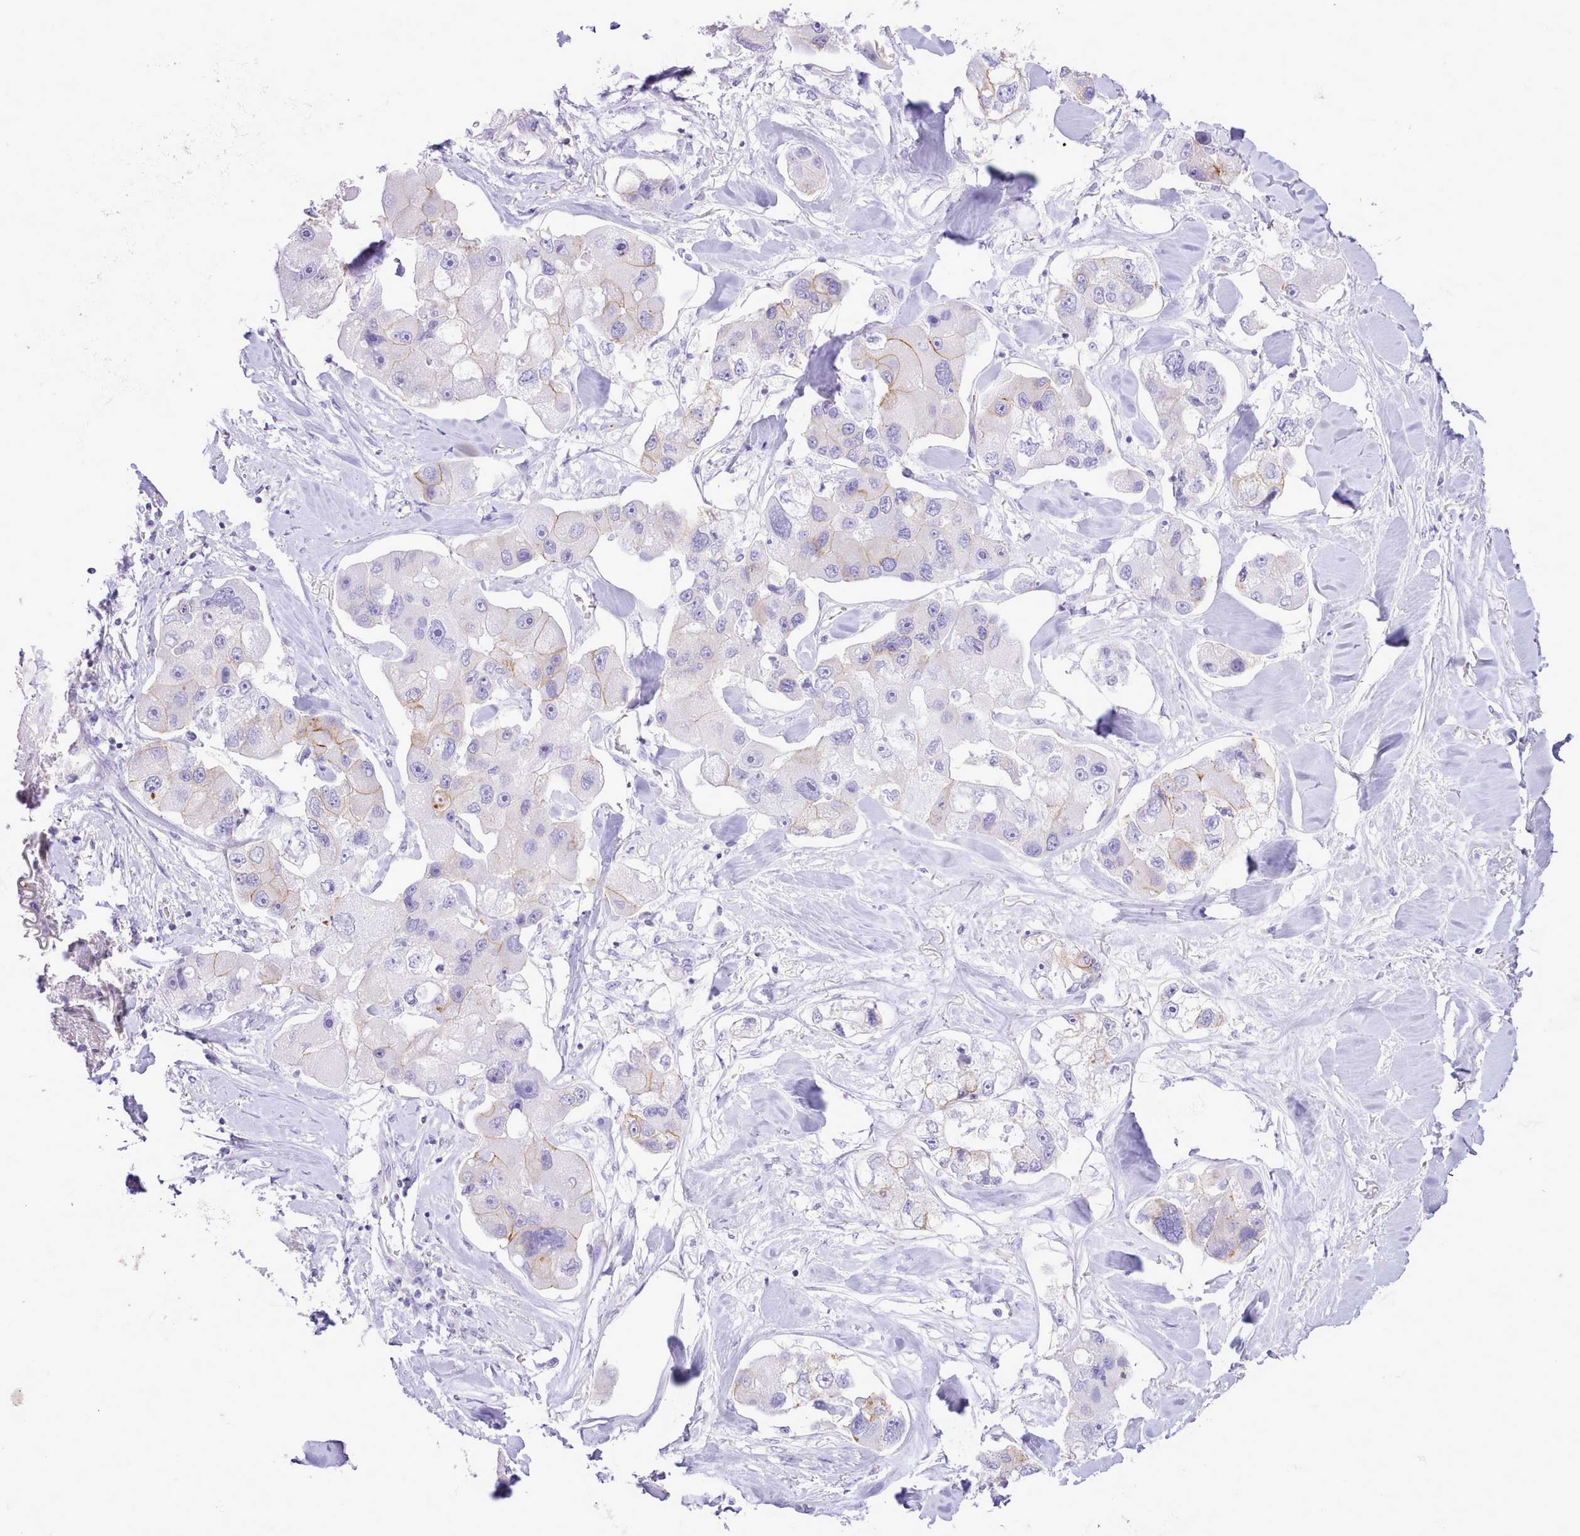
{"staining": {"intensity": "negative", "quantity": "none", "location": "none"}, "tissue": "lung cancer", "cell_type": "Tumor cells", "image_type": "cancer", "snomed": [{"axis": "morphology", "description": "Adenocarcinoma, NOS"}, {"axis": "topography", "description": "Lung"}], "caption": "A photomicrograph of human lung cancer (adenocarcinoma) is negative for staining in tumor cells.", "gene": "MDFI", "patient": {"sex": "female", "age": 54}}